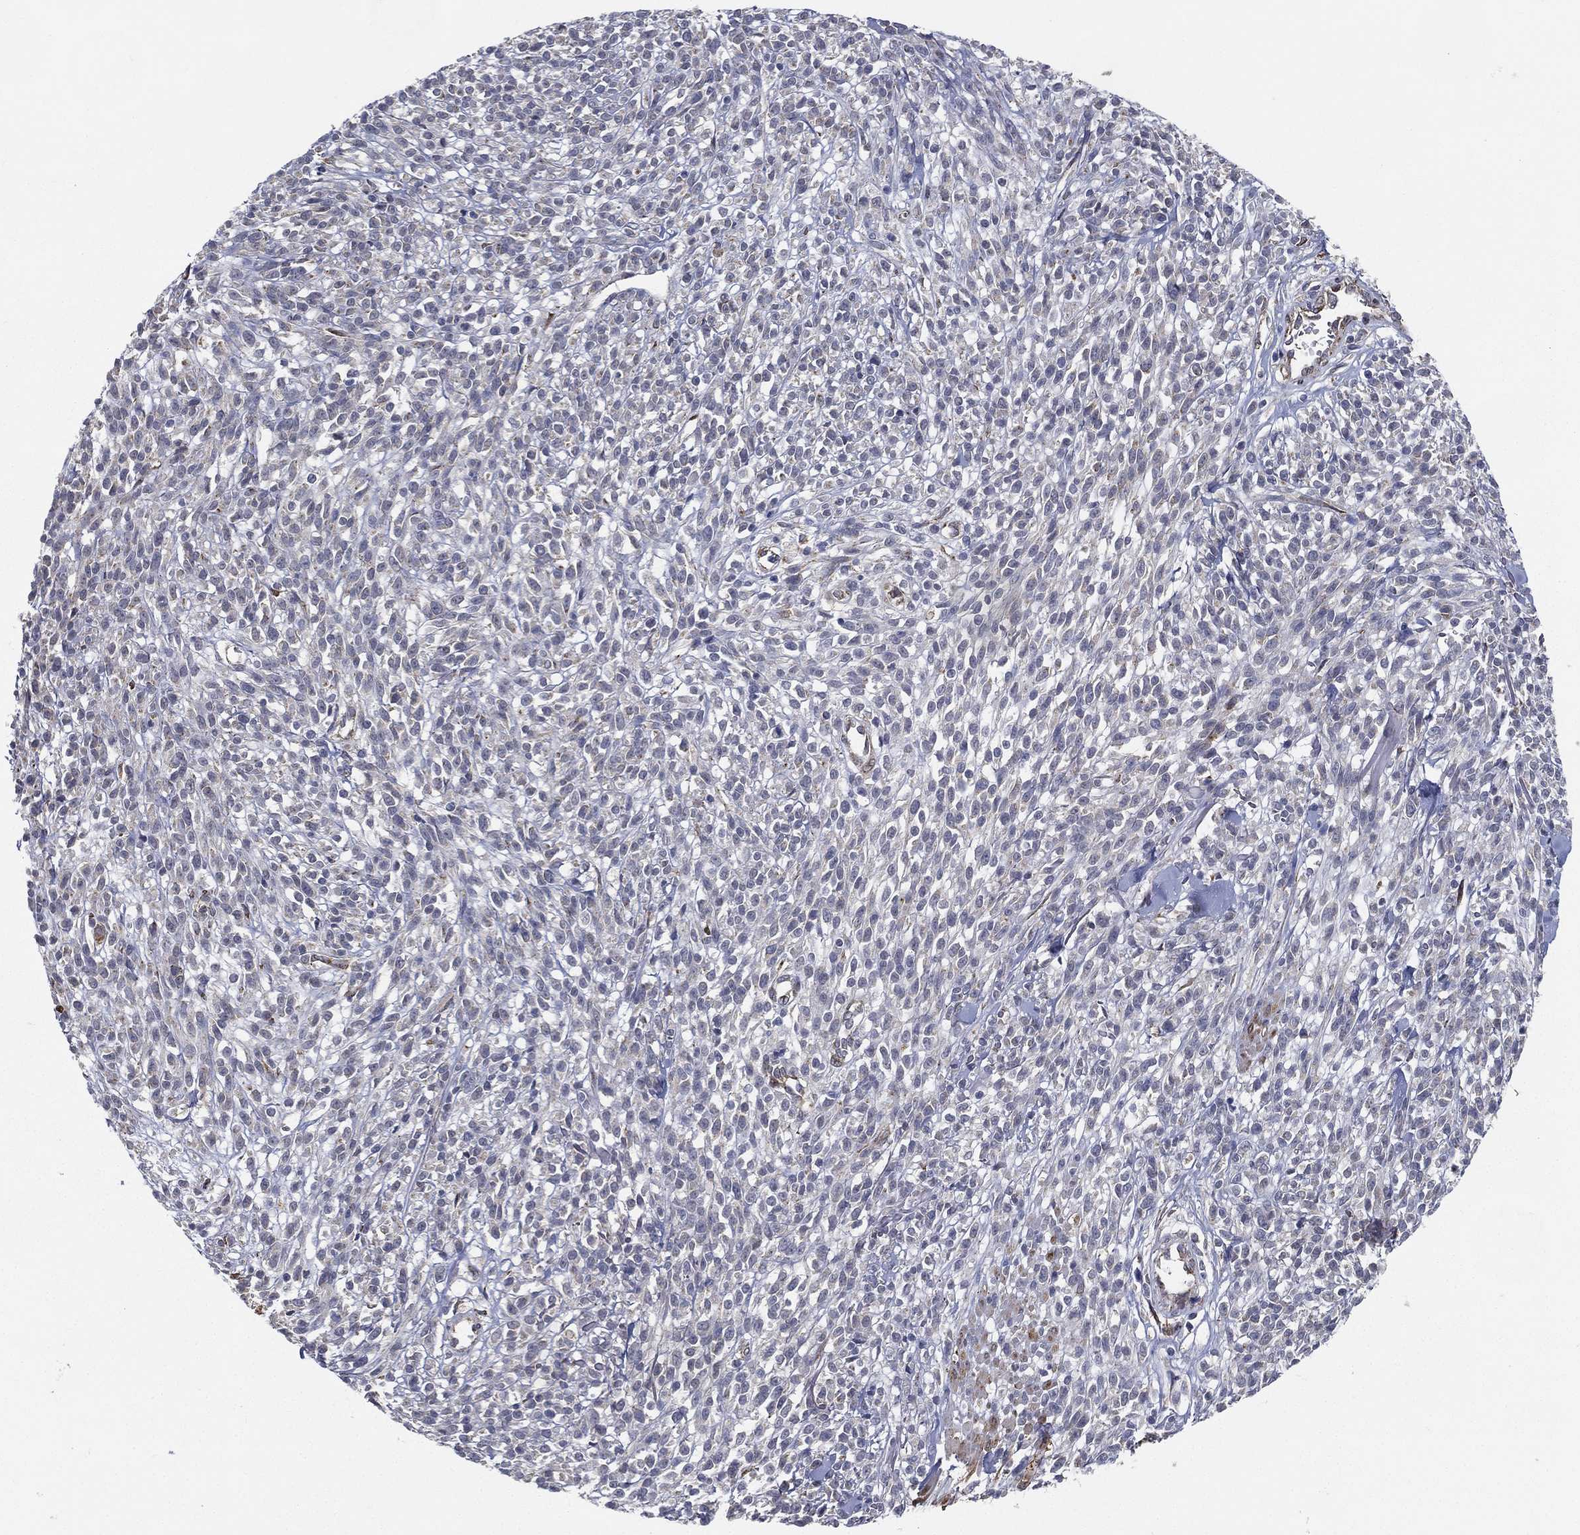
{"staining": {"intensity": "negative", "quantity": "none", "location": "none"}, "tissue": "melanoma", "cell_type": "Tumor cells", "image_type": "cancer", "snomed": [{"axis": "morphology", "description": "Malignant melanoma, NOS"}, {"axis": "topography", "description": "Skin"}, {"axis": "topography", "description": "Skin of trunk"}], "caption": "Histopathology image shows no protein staining in tumor cells of melanoma tissue.", "gene": "LRRC56", "patient": {"sex": "male", "age": 74}}